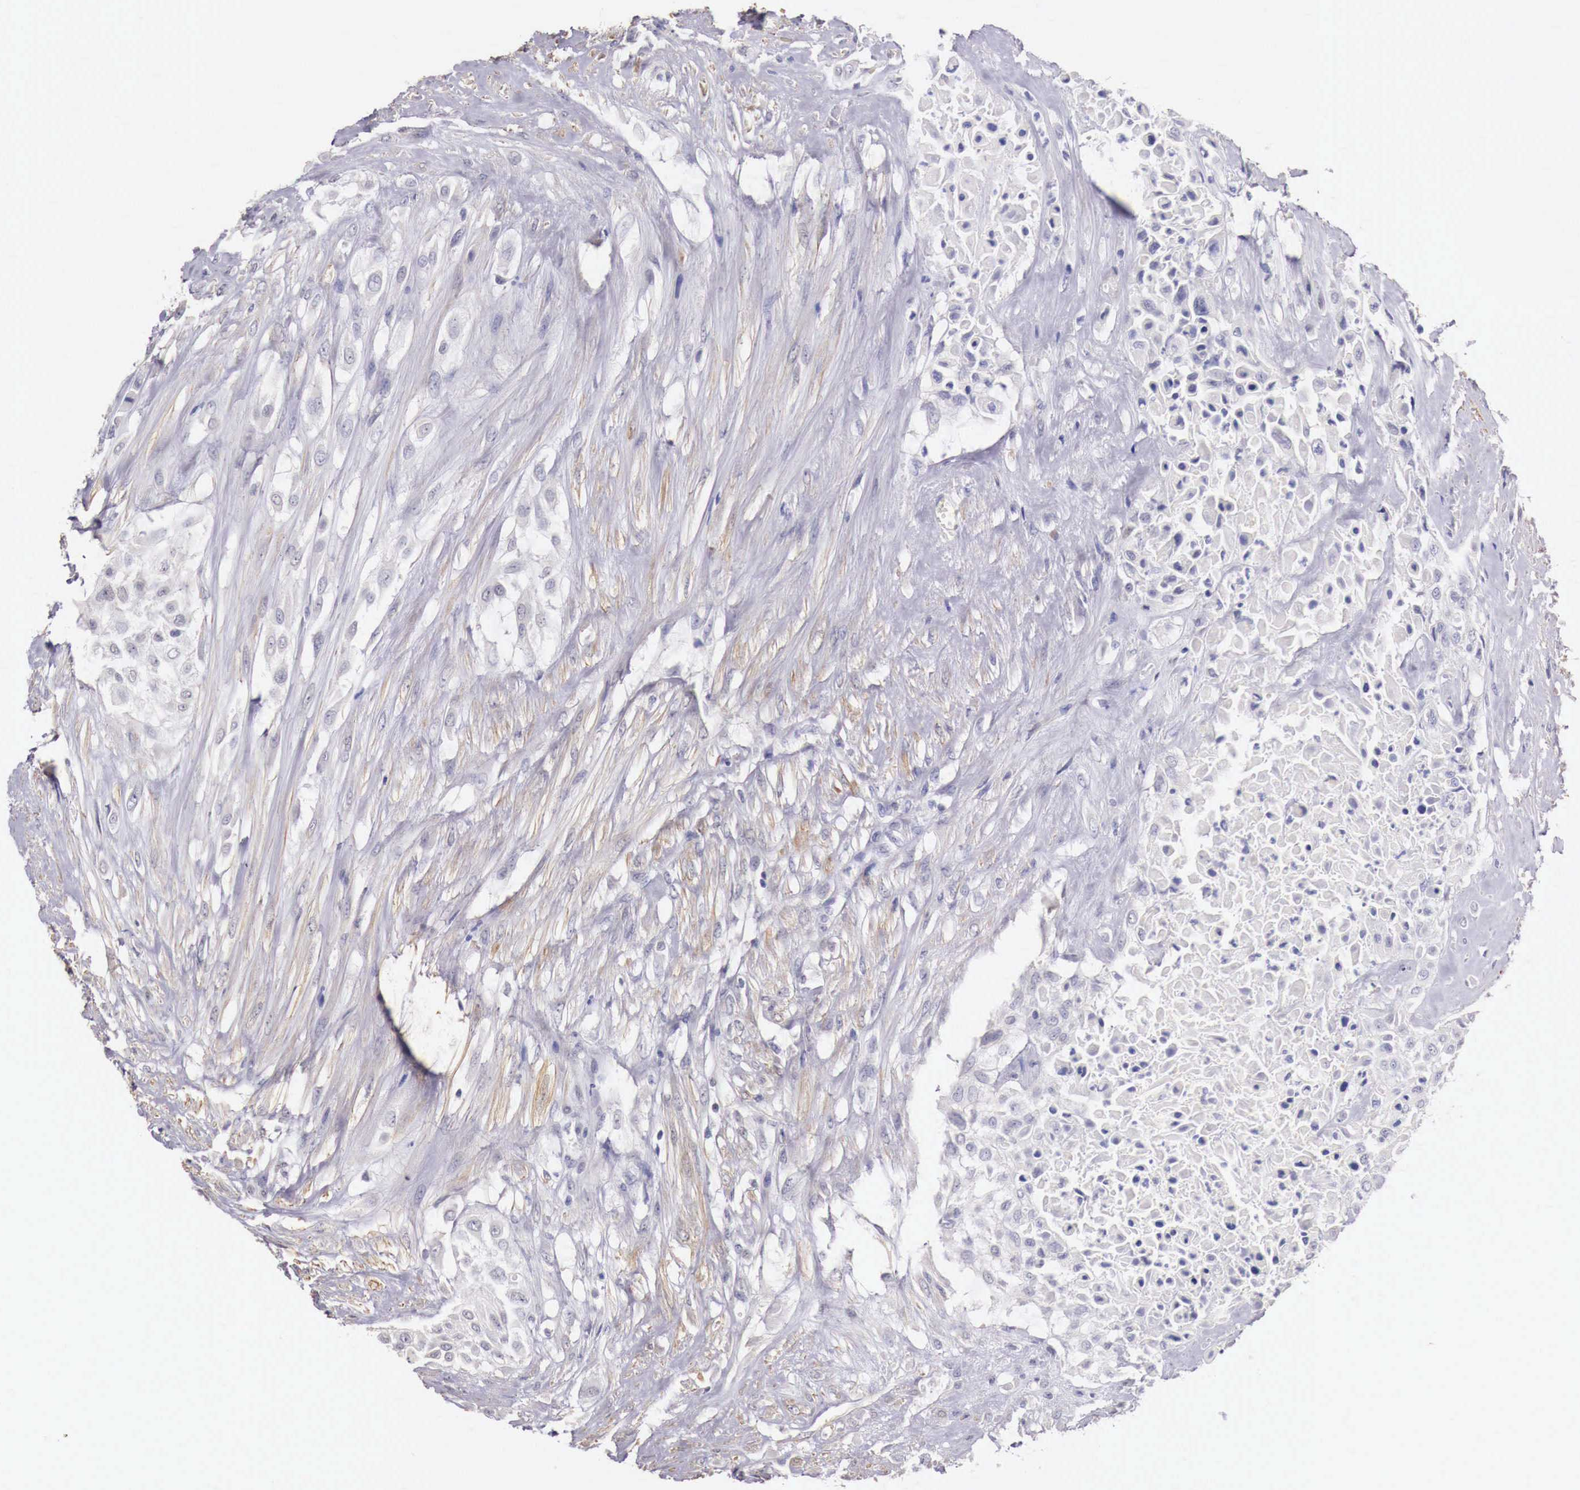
{"staining": {"intensity": "negative", "quantity": "none", "location": "none"}, "tissue": "urothelial cancer", "cell_type": "Tumor cells", "image_type": "cancer", "snomed": [{"axis": "morphology", "description": "Urothelial carcinoma, High grade"}, {"axis": "topography", "description": "Urinary bladder"}], "caption": "Immunohistochemistry (IHC) of urothelial cancer shows no positivity in tumor cells. (DAB IHC, high magnification).", "gene": "ENOX2", "patient": {"sex": "male", "age": 57}}